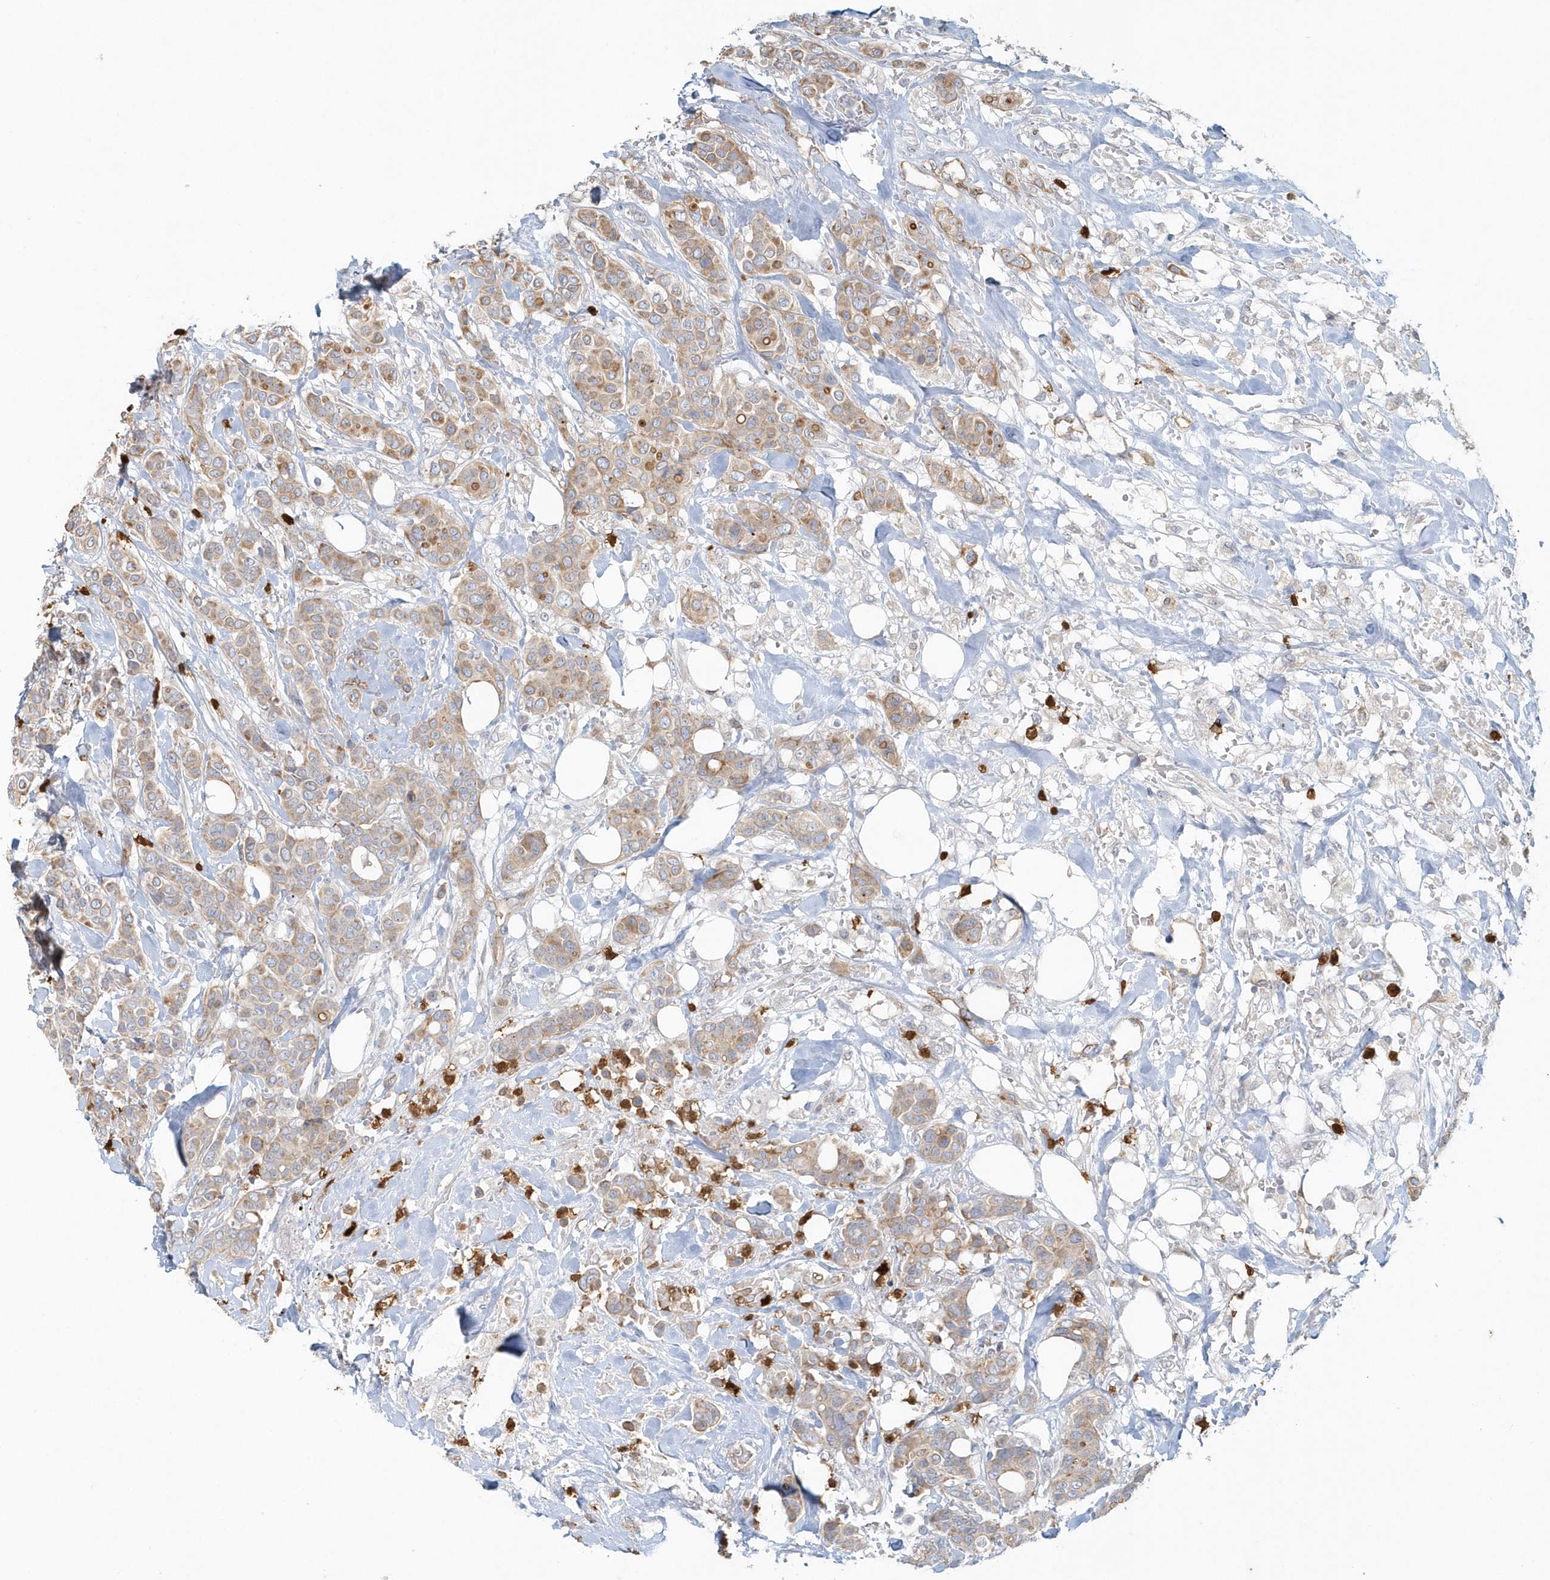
{"staining": {"intensity": "moderate", "quantity": "25%-75%", "location": "cytoplasmic/membranous"}, "tissue": "breast cancer", "cell_type": "Tumor cells", "image_type": "cancer", "snomed": [{"axis": "morphology", "description": "Lobular carcinoma"}, {"axis": "topography", "description": "Breast"}], "caption": "Brown immunohistochemical staining in human breast lobular carcinoma reveals moderate cytoplasmic/membranous positivity in about 25%-75% of tumor cells.", "gene": "DNAH1", "patient": {"sex": "female", "age": 51}}